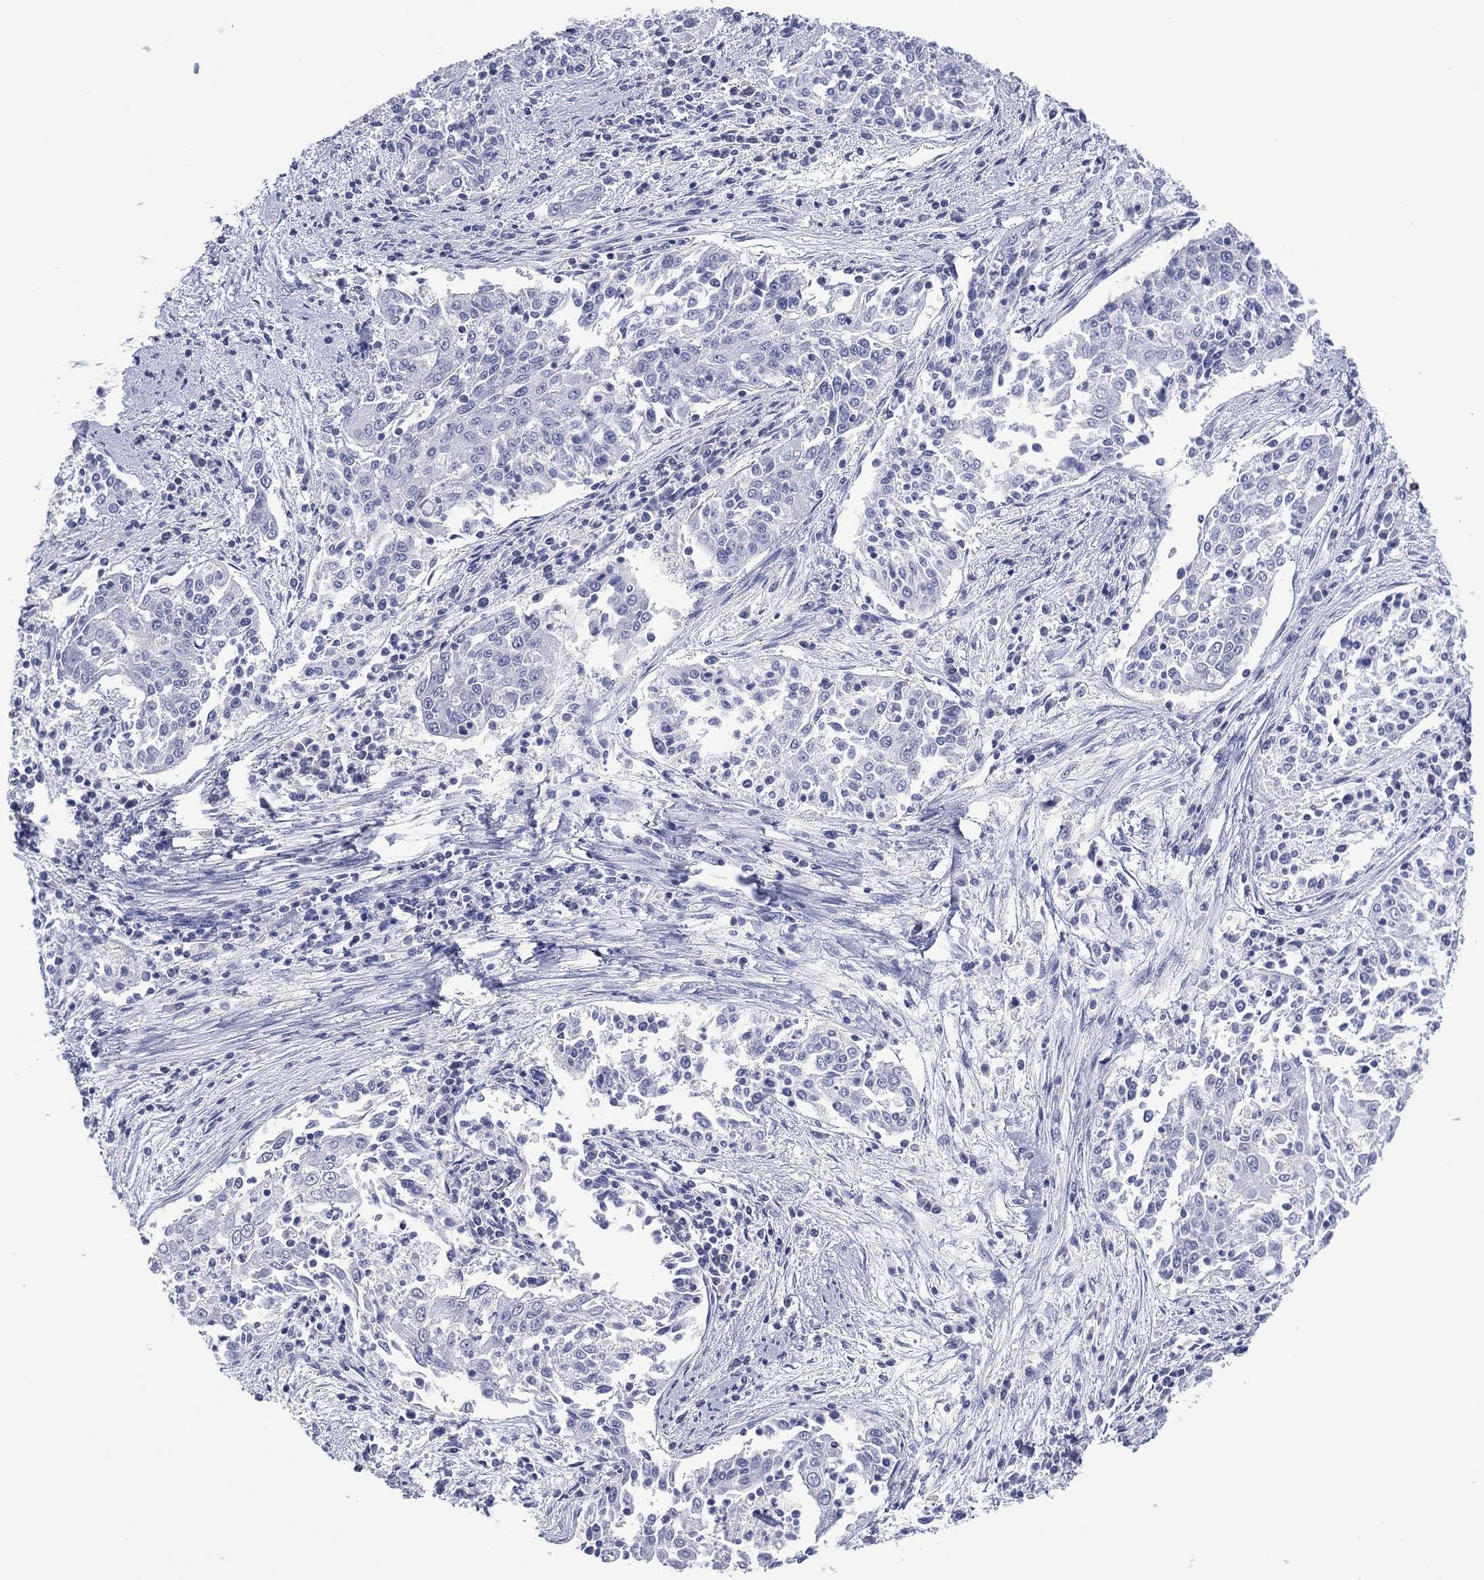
{"staining": {"intensity": "negative", "quantity": "none", "location": "none"}, "tissue": "cervical cancer", "cell_type": "Tumor cells", "image_type": "cancer", "snomed": [{"axis": "morphology", "description": "Squamous cell carcinoma, NOS"}, {"axis": "topography", "description": "Cervix"}], "caption": "Immunohistochemistry (IHC) of human squamous cell carcinoma (cervical) shows no staining in tumor cells.", "gene": "UTF1", "patient": {"sex": "female", "age": 41}}